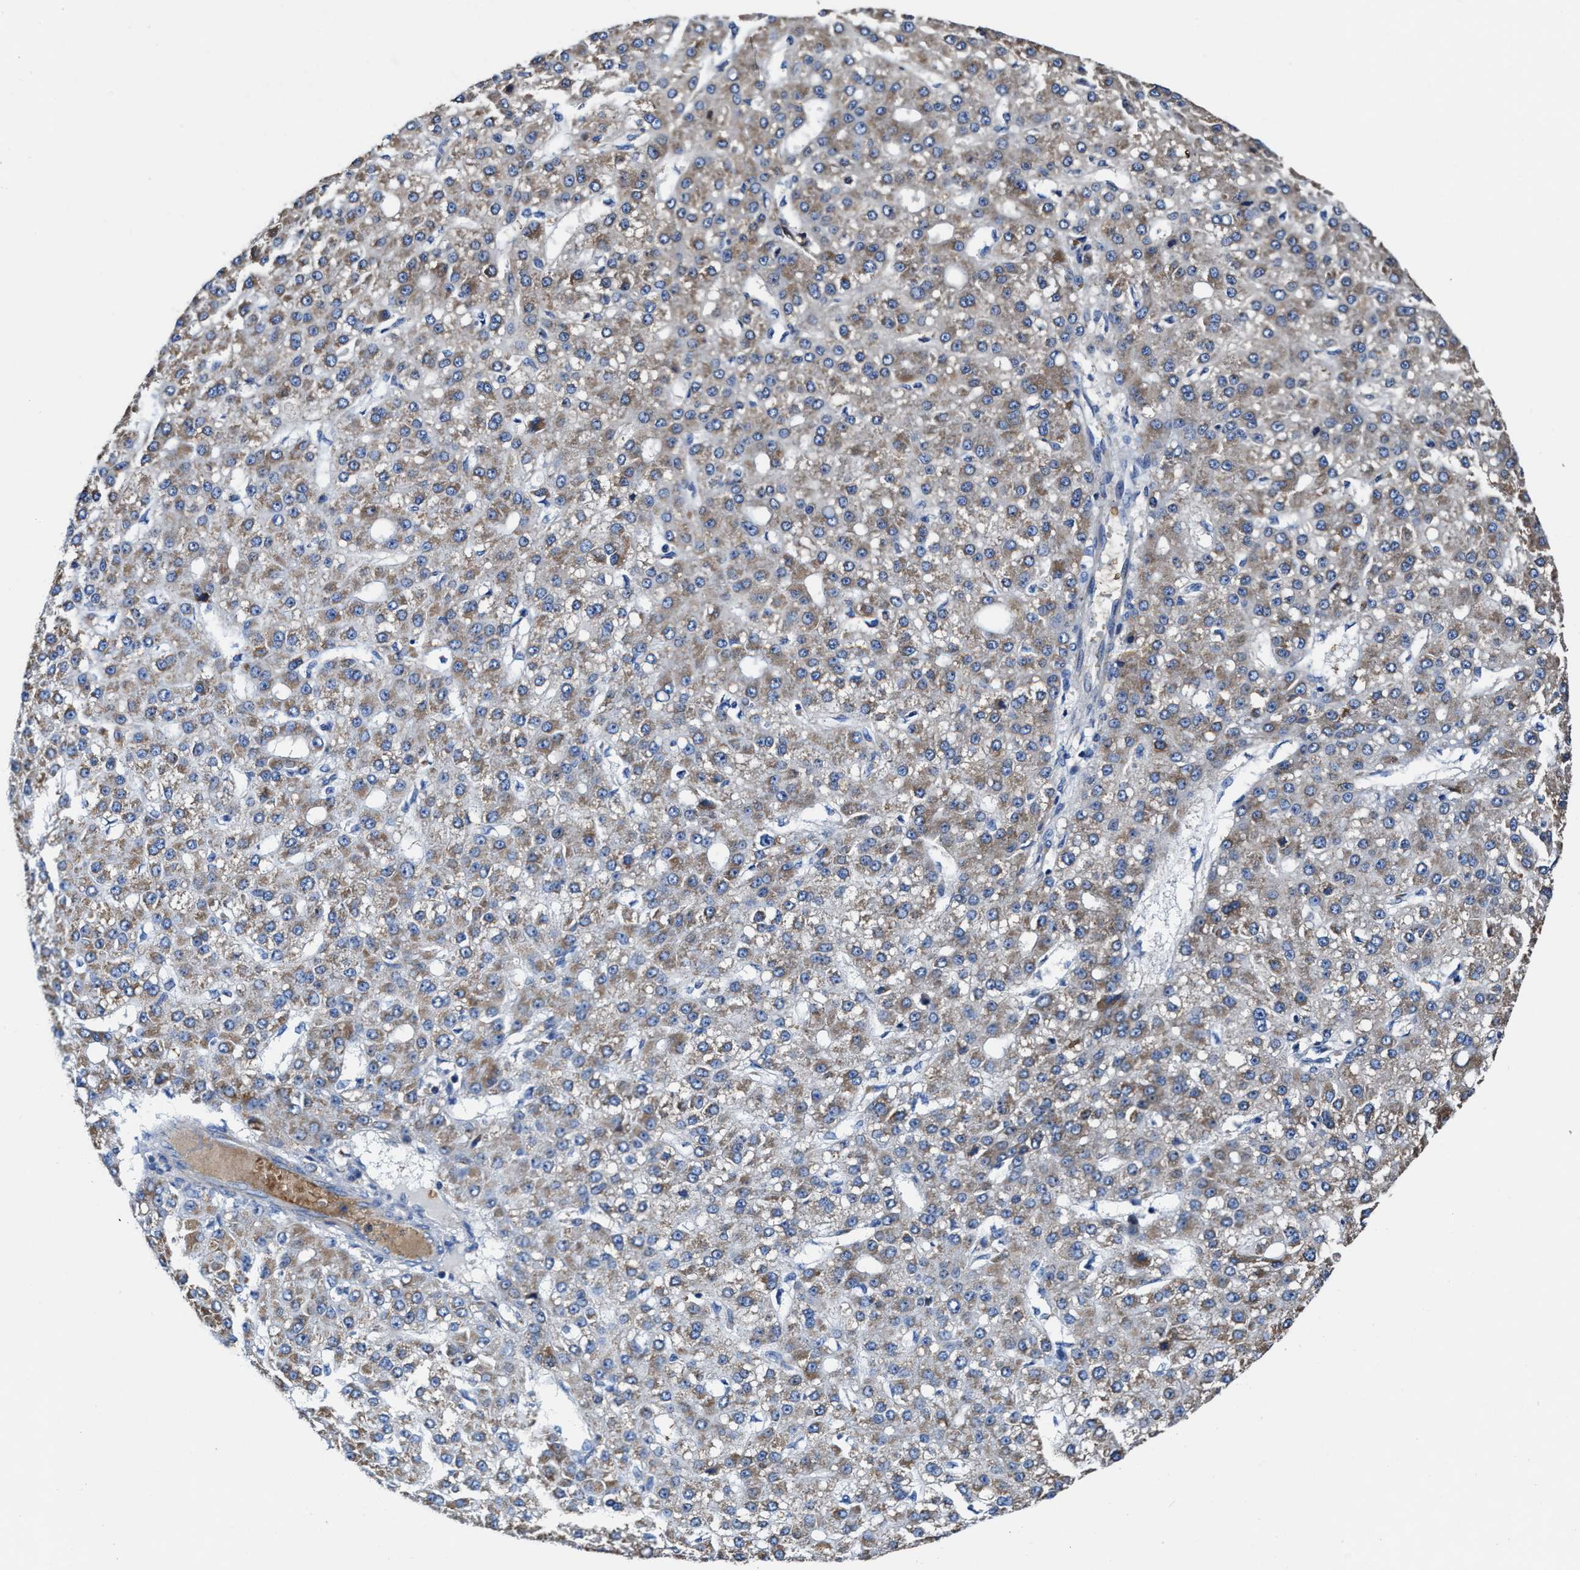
{"staining": {"intensity": "weak", "quantity": ">75%", "location": "cytoplasmic/membranous"}, "tissue": "liver cancer", "cell_type": "Tumor cells", "image_type": "cancer", "snomed": [{"axis": "morphology", "description": "Carcinoma, Hepatocellular, NOS"}, {"axis": "topography", "description": "Liver"}], "caption": "IHC of liver cancer (hepatocellular carcinoma) reveals low levels of weak cytoplasmic/membranous expression in about >75% of tumor cells.", "gene": "PHLPP1", "patient": {"sex": "male", "age": 67}}